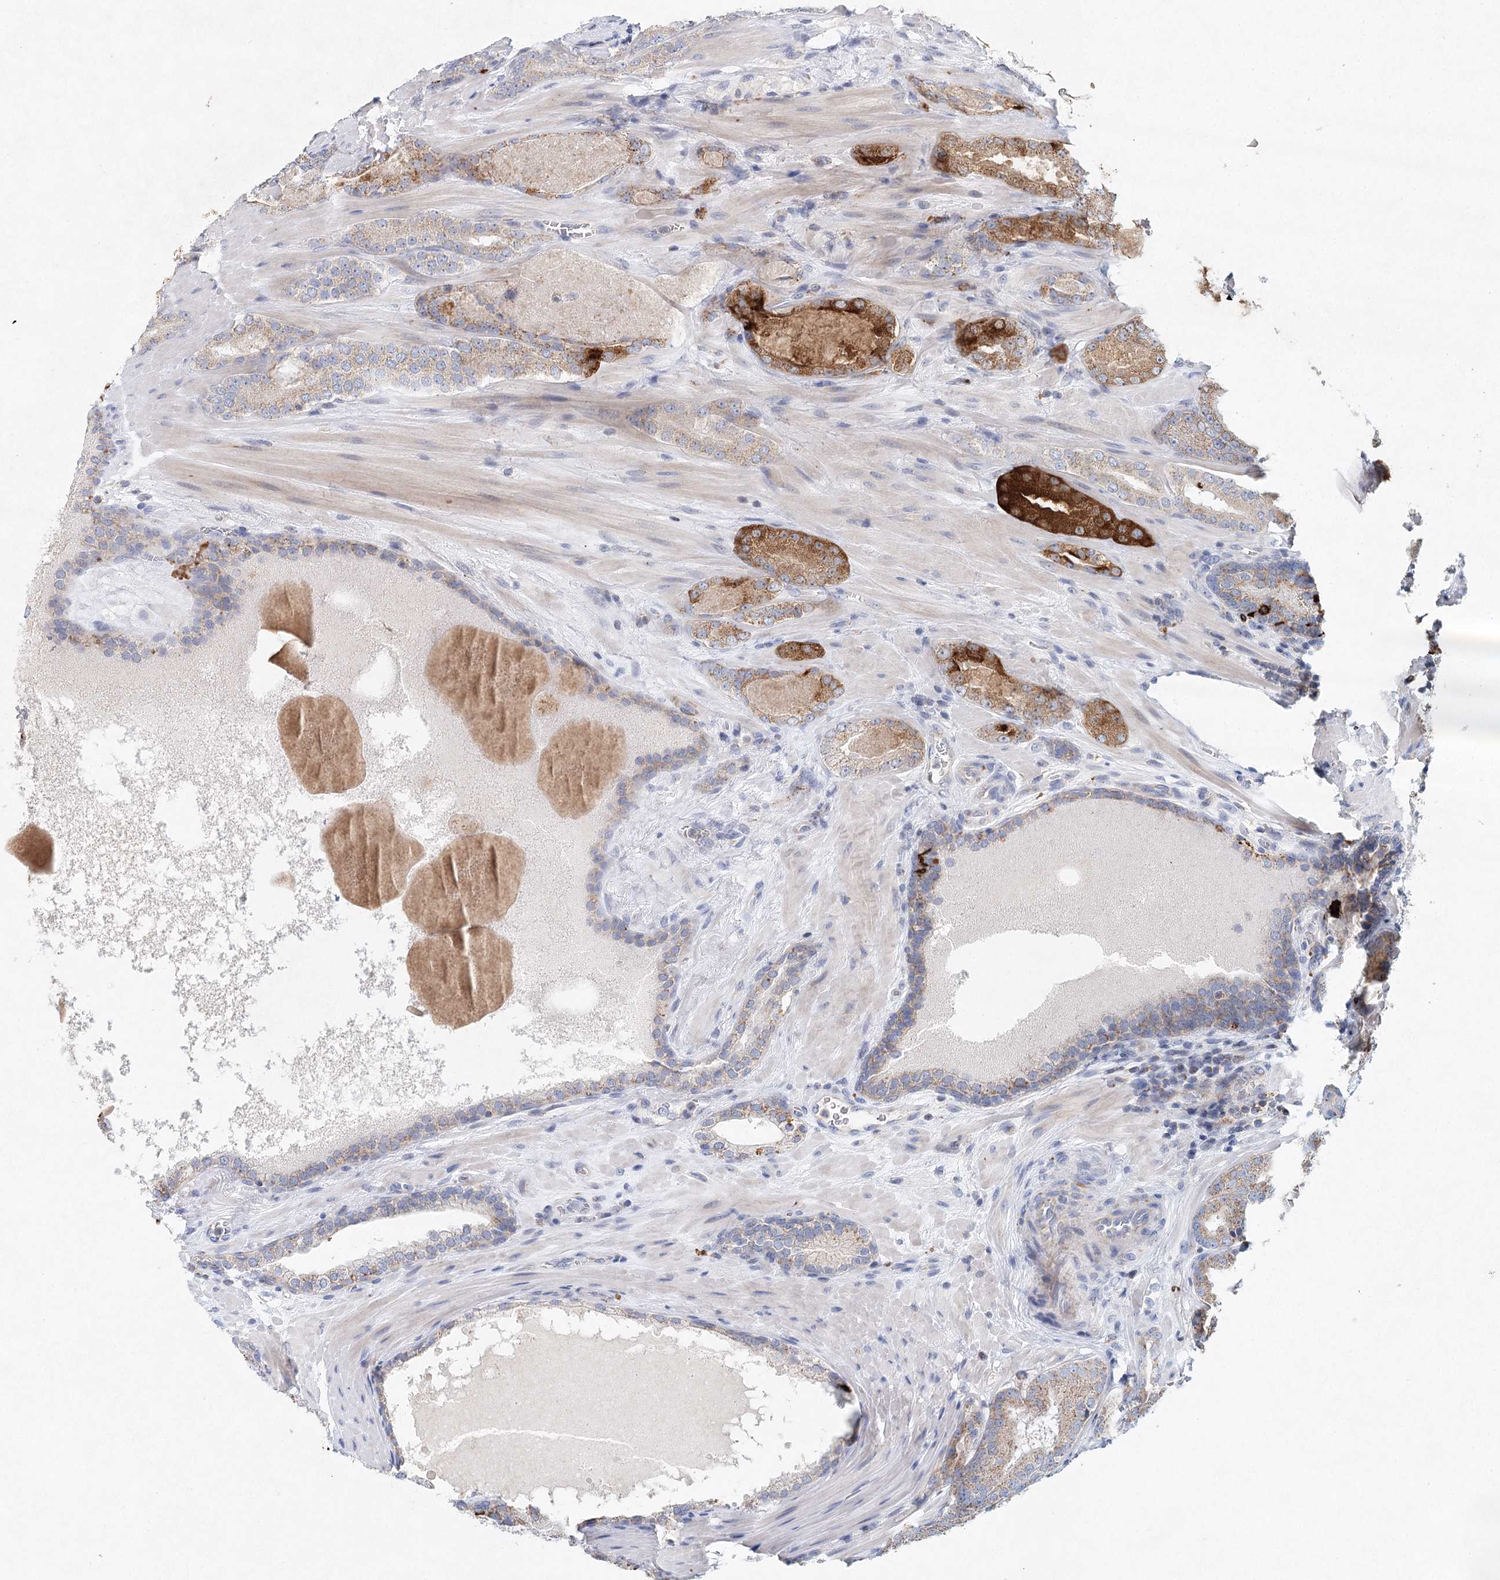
{"staining": {"intensity": "strong", "quantity": "<25%", "location": "cytoplasmic/membranous"}, "tissue": "prostate cancer", "cell_type": "Tumor cells", "image_type": "cancer", "snomed": [{"axis": "morphology", "description": "Adenocarcinoma, High grade"}, {"axis": "topography", "description": "Prostate"}], "caption": "High-magnification brightfield microscopy of prostate cancer (adenocarcinoma (high-grade)) stained with DAB (3,3'-diaminobenzidine) (brown) and counterstained with hematoxylin (blue). tumor cells exhibit strong cytoplasmic/membranous expression is appreciated in approximately<25% of cells. The protein is stained brown, and the nuclei are stained in blue (DAB (3,3'-diaminobenzidine) IHC with brightfield microscopy, high magnification).", "gene": "XPO6", "patient": {"sex": "male", "age": 60}}